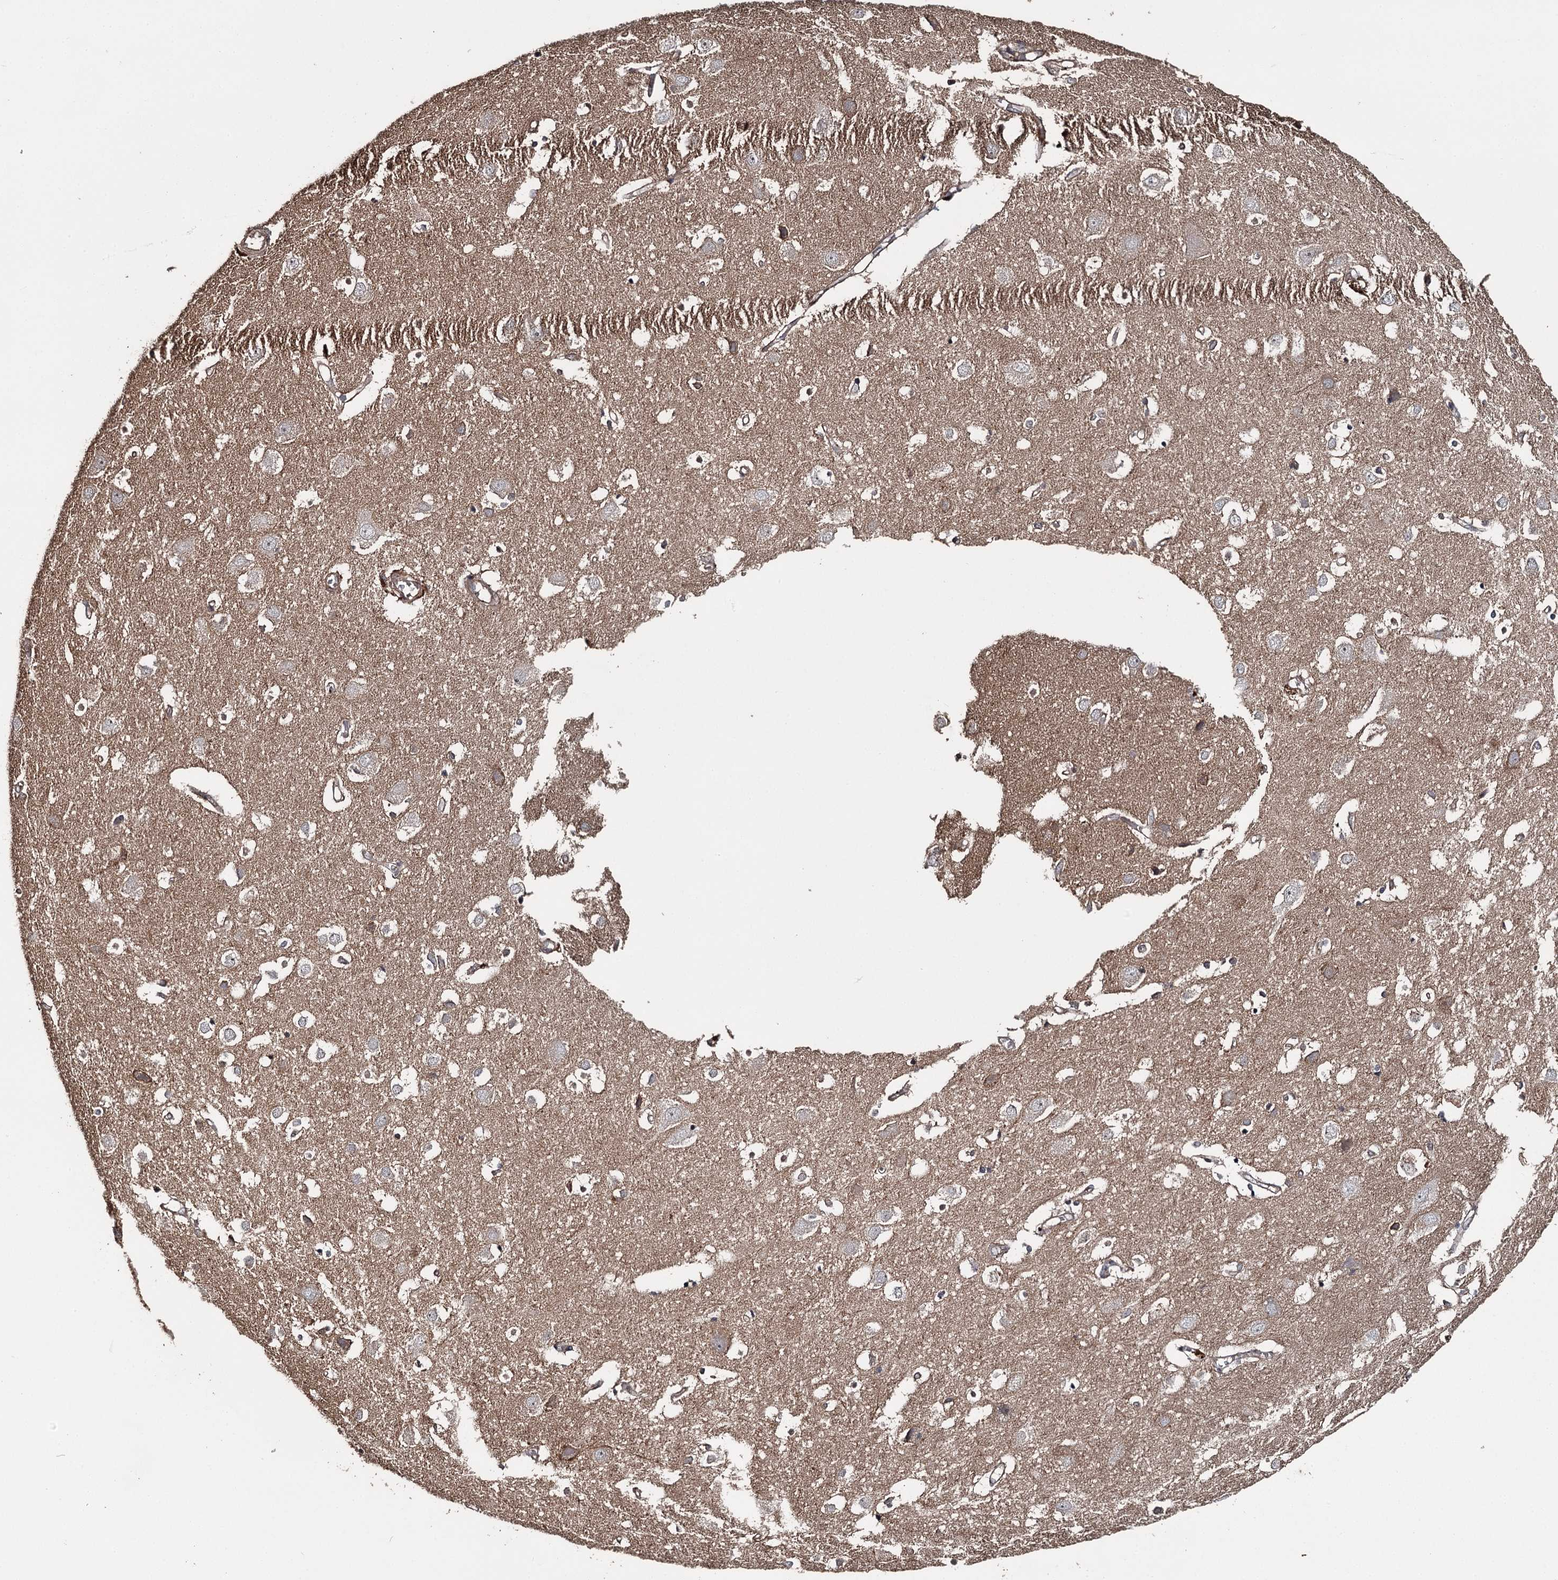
{"staining": {"intensity": "moderate", "quantity": ">75%", "location": "cytoplasmic/membranous"}, "tissue": "cerebral cortex", "cell_type": "Endothelial cells", "image_type": "normal", "snomed": [{"axis": "morphology", "description": "Normal tissue, NOS"}, {"axis": "topography", "description": "Cerebral cortex"}], "caption": "Protein expression by IHC reveals moderate cytoplasmic/membranous expression in approximately >75% of endothelial cells in normal cerebral cortex.", "gene": "RAB21", "patient": {"sex": "male", "age": 54}}